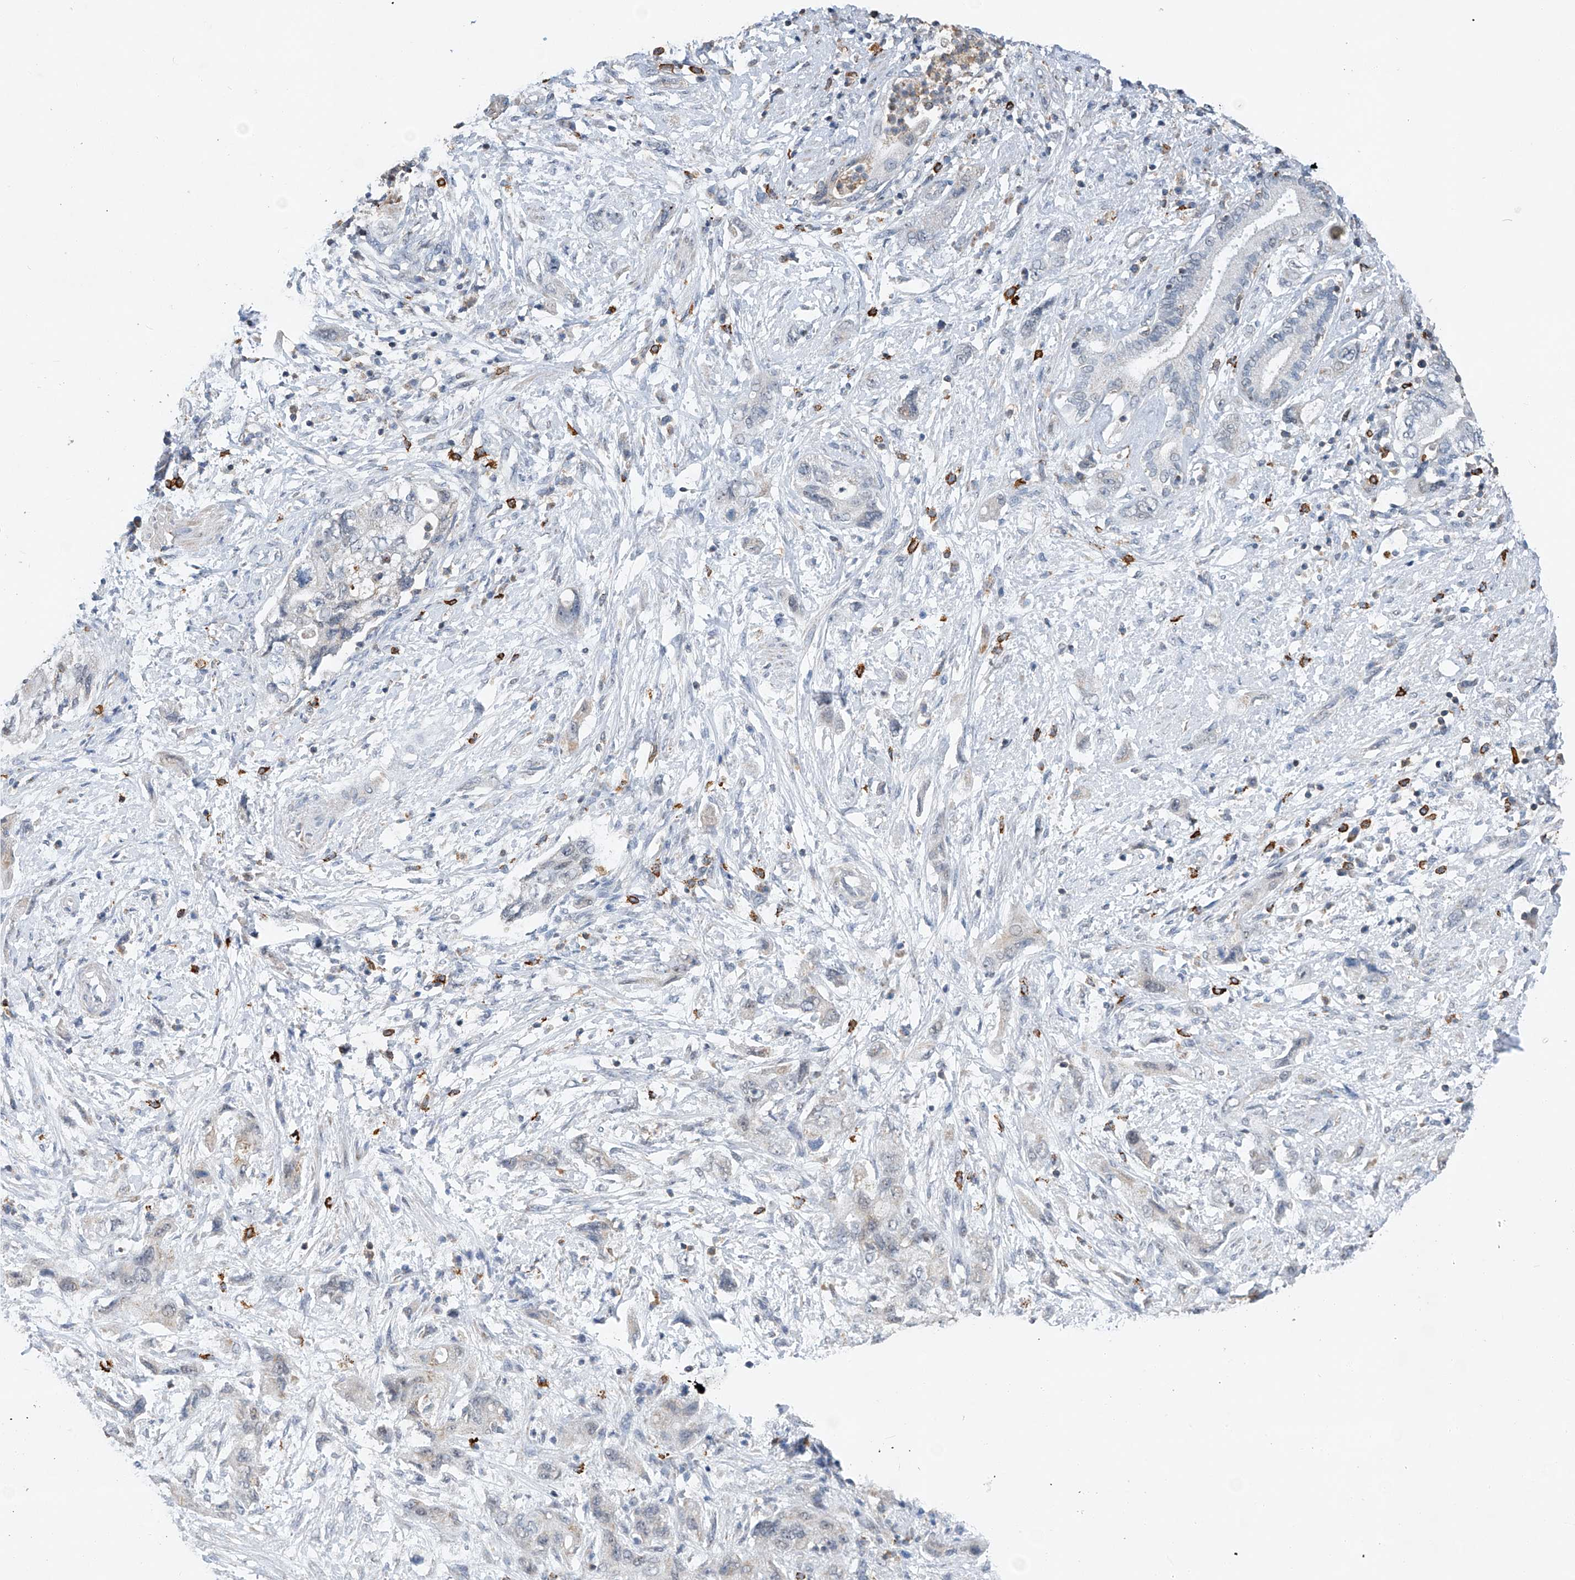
{"staining": {"intensity": "weak", "quantity": "<25%", "location": "cytoplasmic/membranous"}, "tissue": "pancreatic cancer", "cell_type": "Tumor cells", "image_type": "cancer", "snomed": [{"axis": "morphology", "description": "Adenocarcinoma, NOS"}, {"axis": "topography", "description": "Pancreas"}], "caption": "A high-resolution image shows immunohistochemistry staining of pancreatic cancer, which exhibits no significant expression in tumor cells. (Immunohistochemistry (ihc), brightfield microscopy, high magnification).", "gene": "KLF15", "patient": {"sex": "female", "age": 73}}